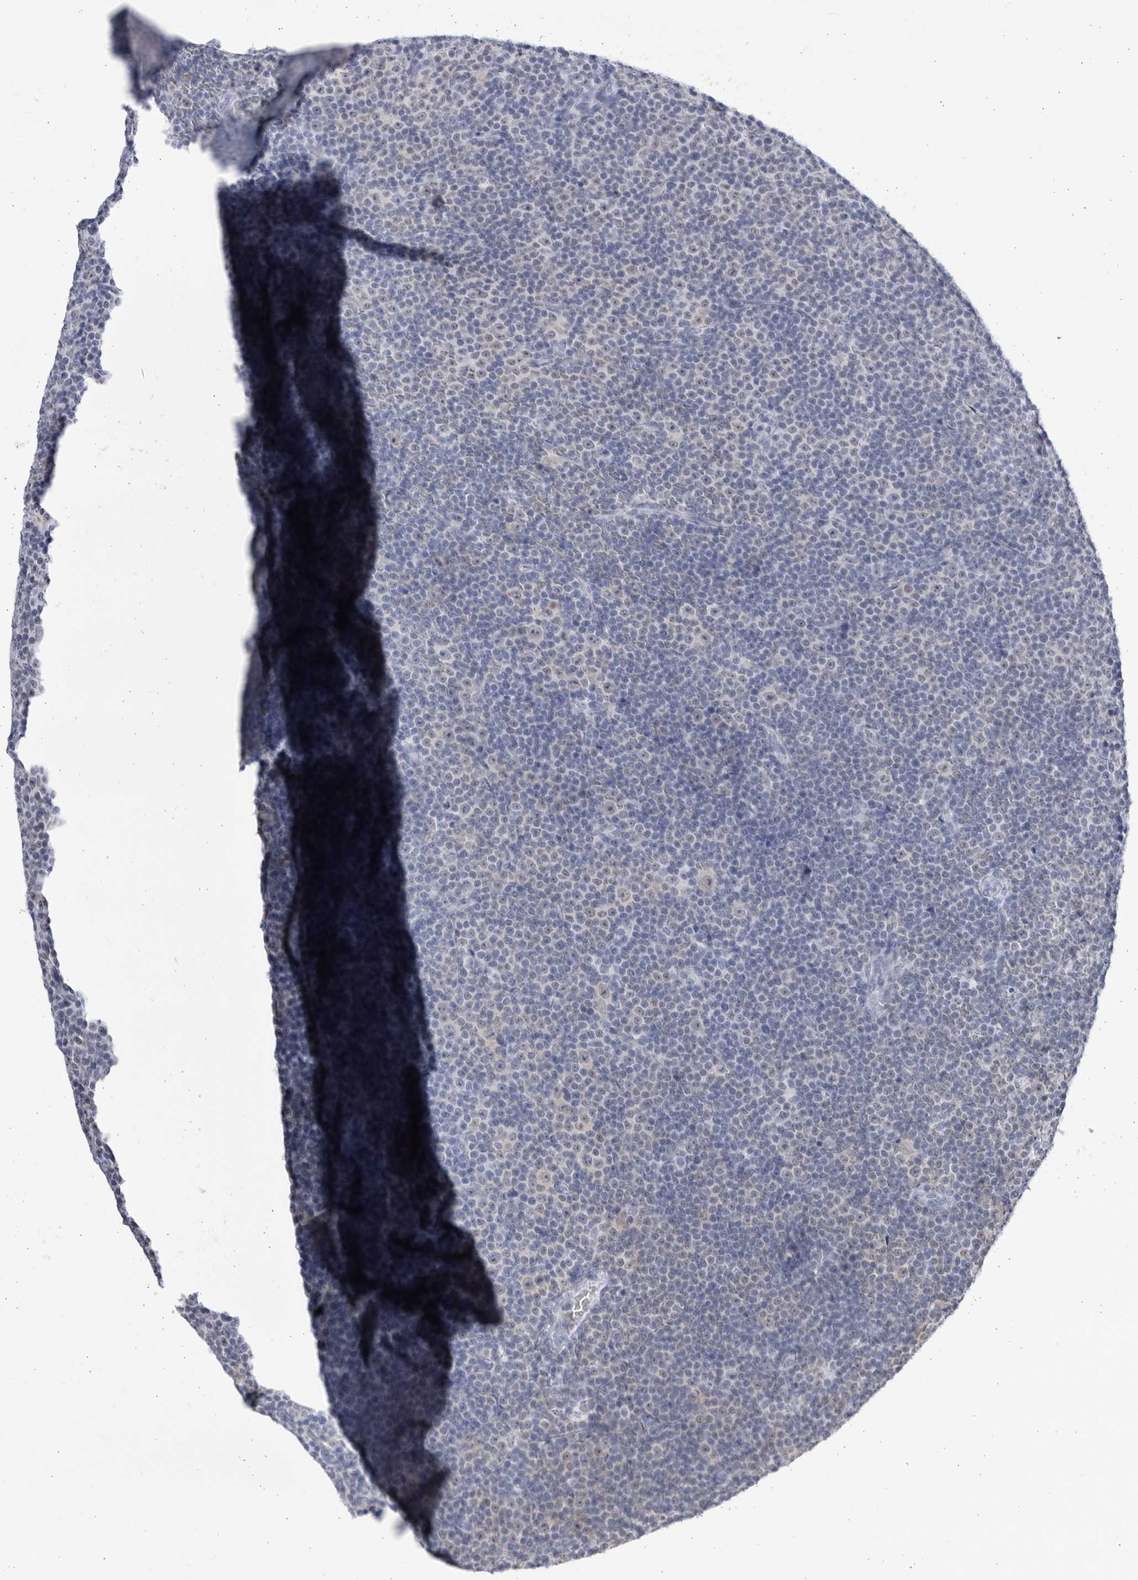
{"staining": {"intensity": "negative", "quantity": "none", "location": "none"}, "tissue": "lymphoma", "cell_type": "Tumor cells", "image_type": "cancer", "snomed": [{"axis": "morphology", "description": "Malignant lymphoma, non-Hodgkin's type, Low grade"}, {"axis": "topography", "description": "Lymph node"}], "caption": "Tumor cells show no significant protein expression in low-grade malignant lymphoma, non-Hodgkin's type.", "gene": "CCDC181", "patient": {"sex": "female", "age": 67}}